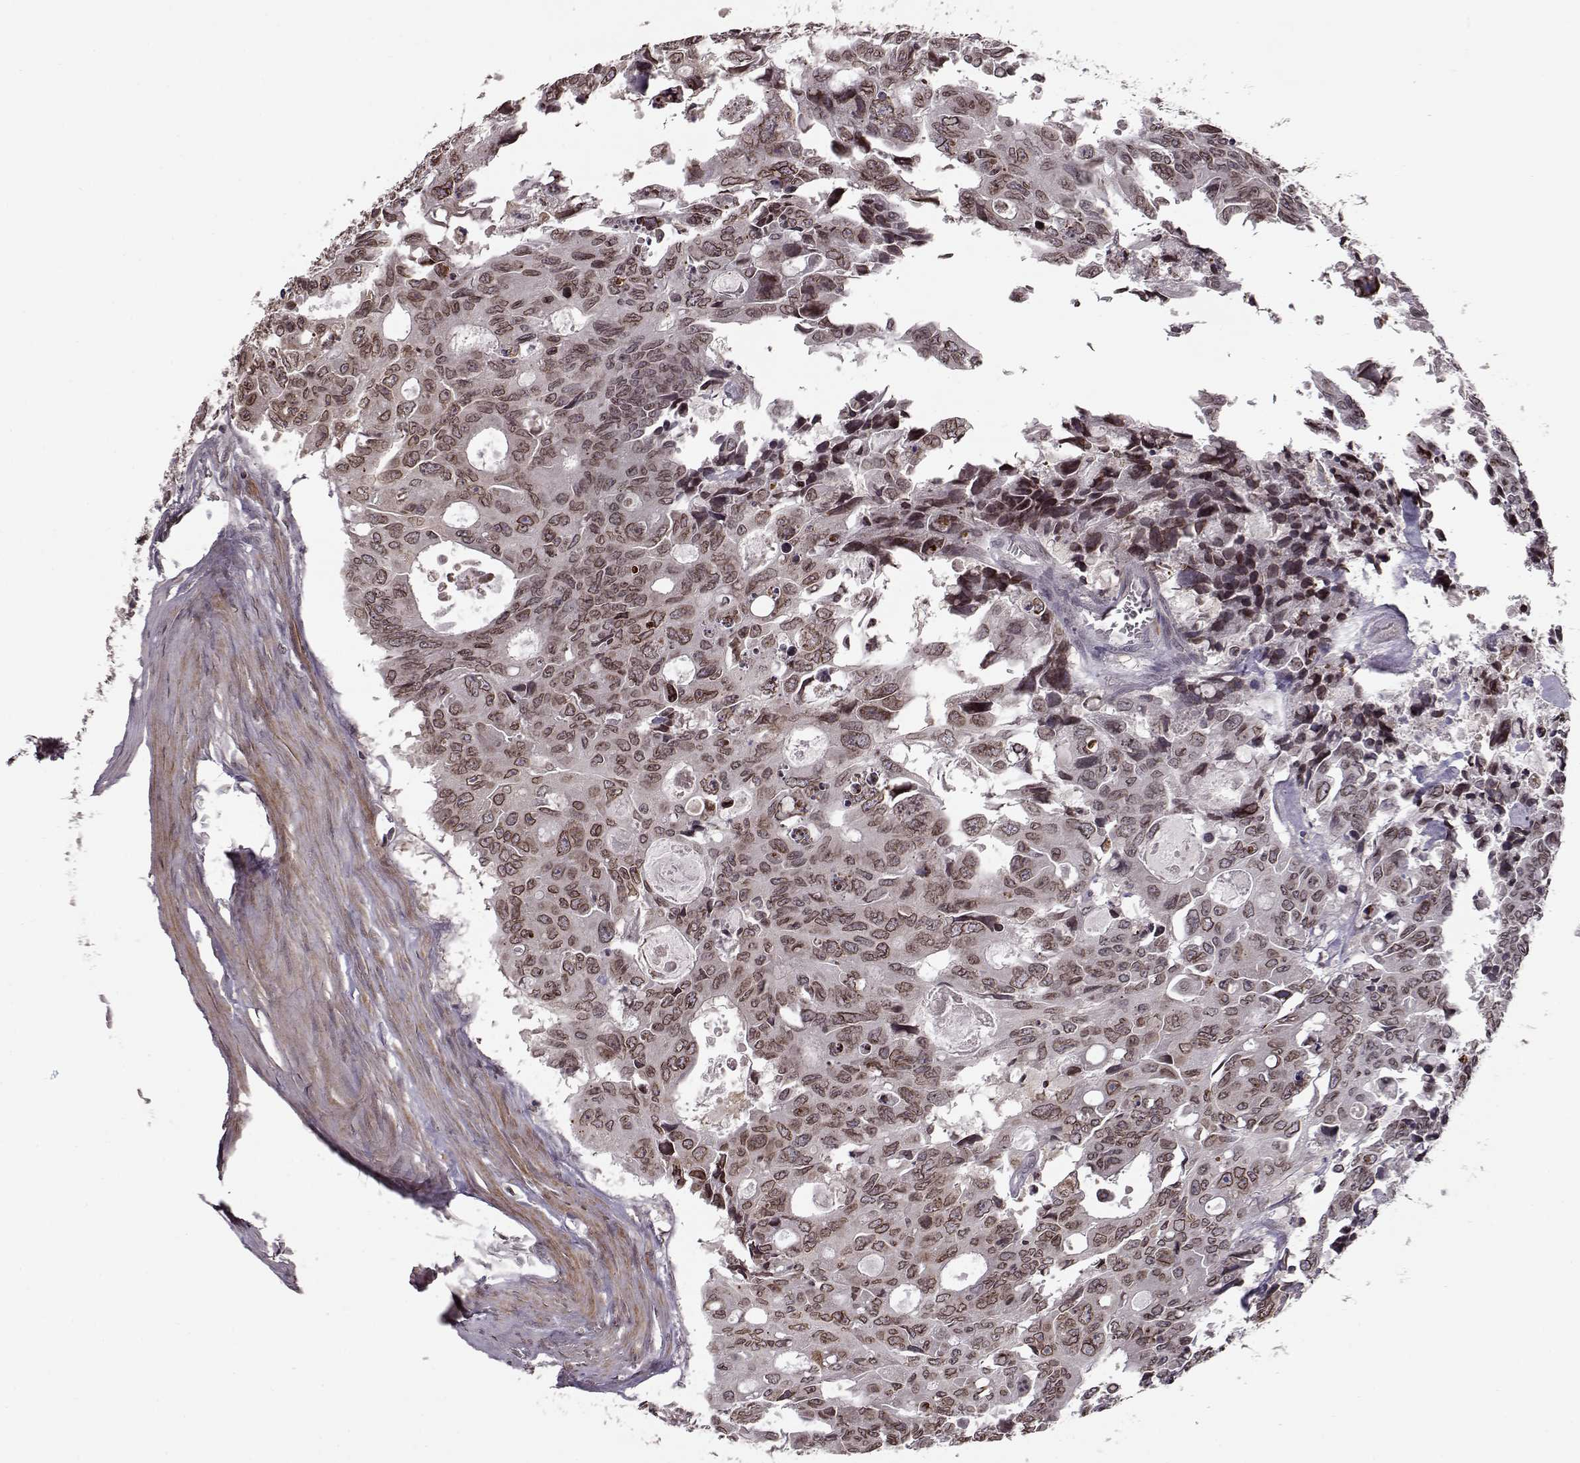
{"staining": {"intensity": "moderate", "quantity": ">75%", "location": "cytoplasmic/membranous,nuclear"}, "tissue": "colorectal cancer", "cell_type": "Tumor cells", "image_type": "cancer", "snomed": [{"axis": "morphology", "description": "Adenocarcinoma, NOS"}, {"axis": "topography", "description": "Rectum"}], "caption": "This photomicrograph reveals IHC staining of human adenocarcinoma (colorectal), with medium moderate cytoplasmic/membranous and nuclear staining in approximately >75% of tumor cells.", "gene": "NUP37", "patient": {"sex": "male", "age": 76}}